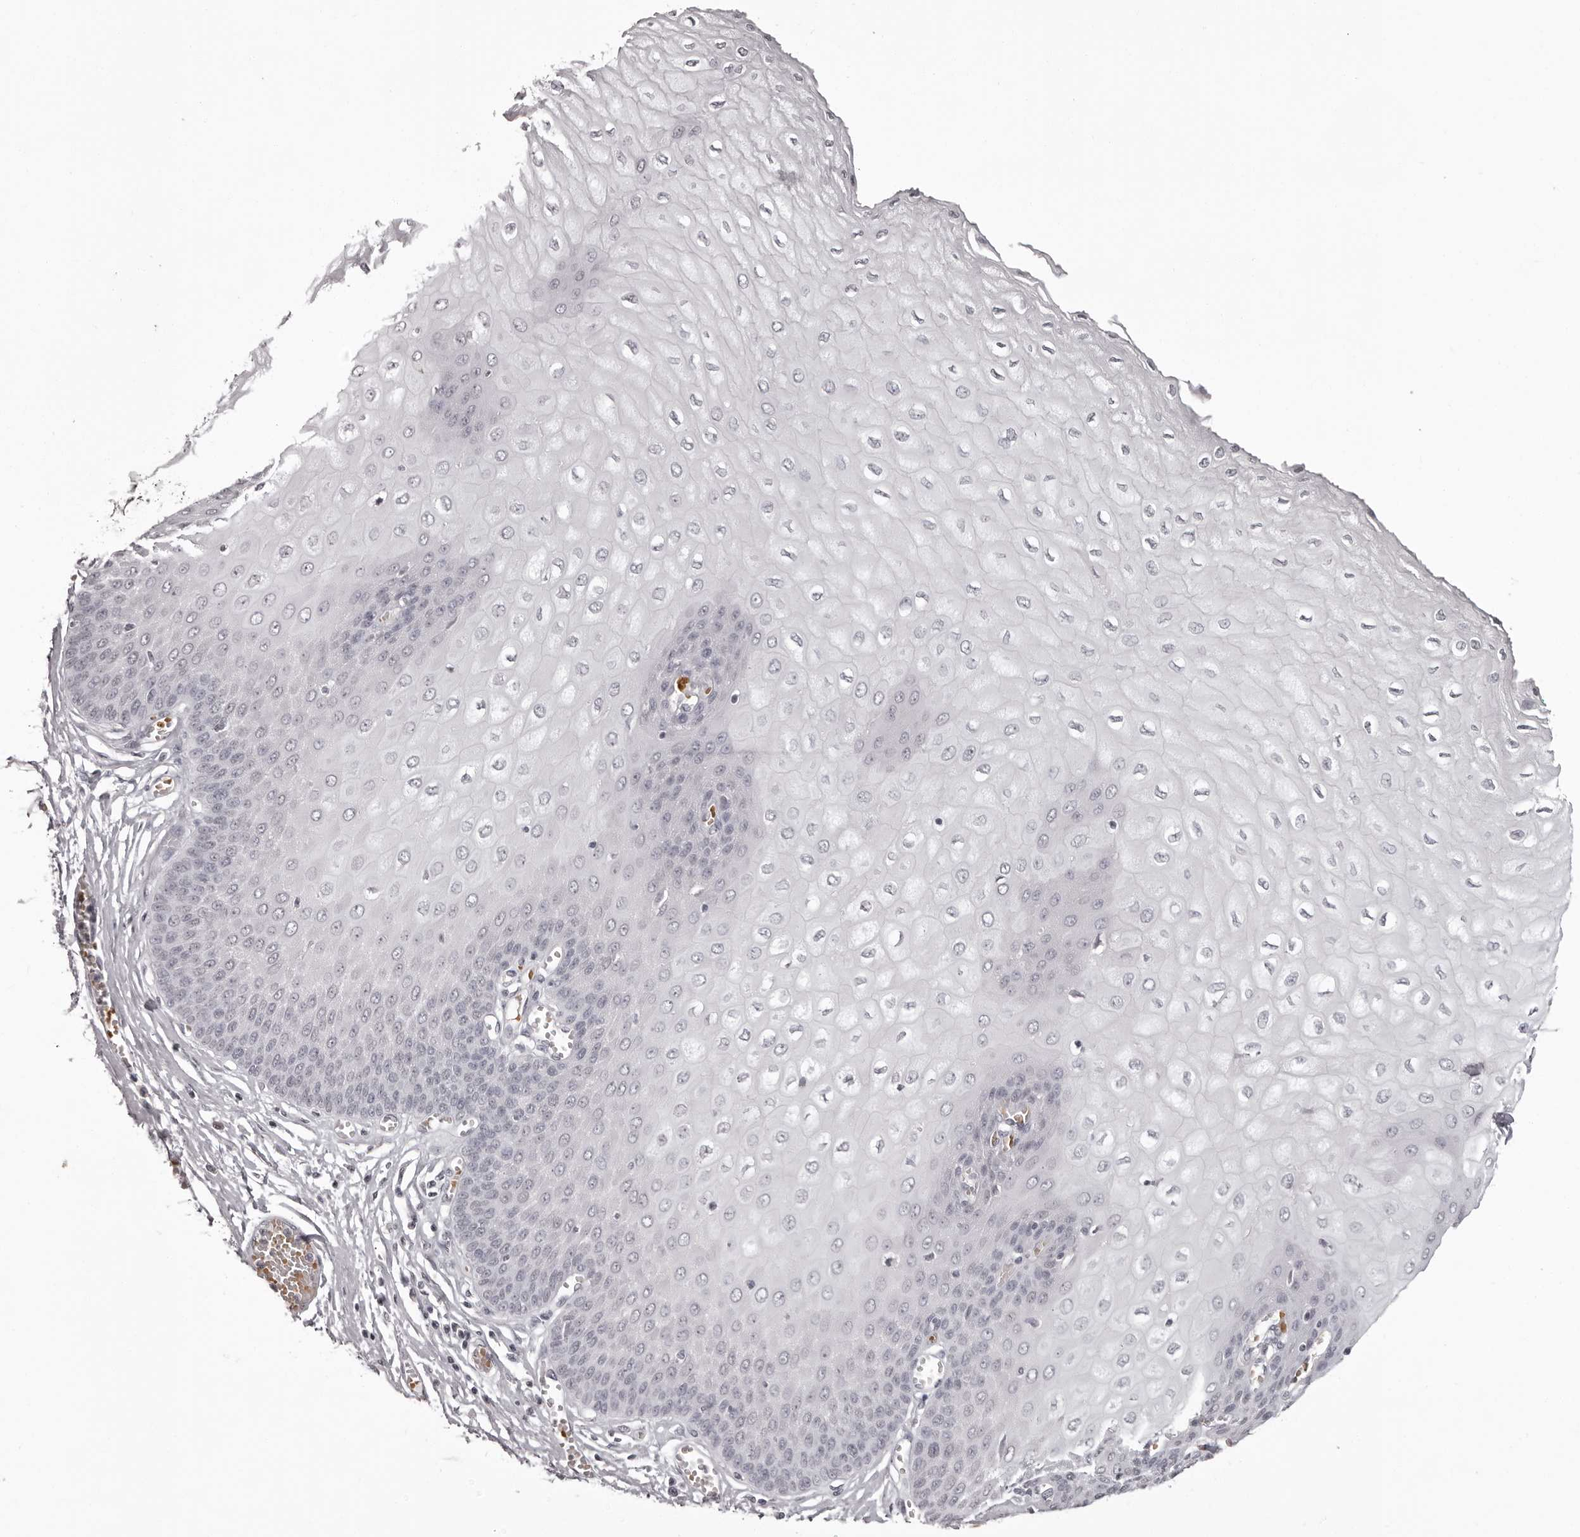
{"staining": {"intensity": "negative", "quantity": "none", "location": "none"}, "tissue": "esophagus", "cell_type": "Squamous epithelial cells", "image_type": "normal", "snomed": [{"axis": "morphology", "description": "Normal tissue, NOS"}, {"axis": "topography", "description": "Esophagus"}], "caption": "An immunohistochemistry (IHC) image of benign esophagus is shown. There is no staining in squamous epithelial cells of esophagus. The staining is performed using DAB (3,3'-diaminobenzidine) brown chromogen with nuclei counter-stained in using hematoxylin.", "gene": "C8orf74", "patient": {"sex": "male", "age": 60}}